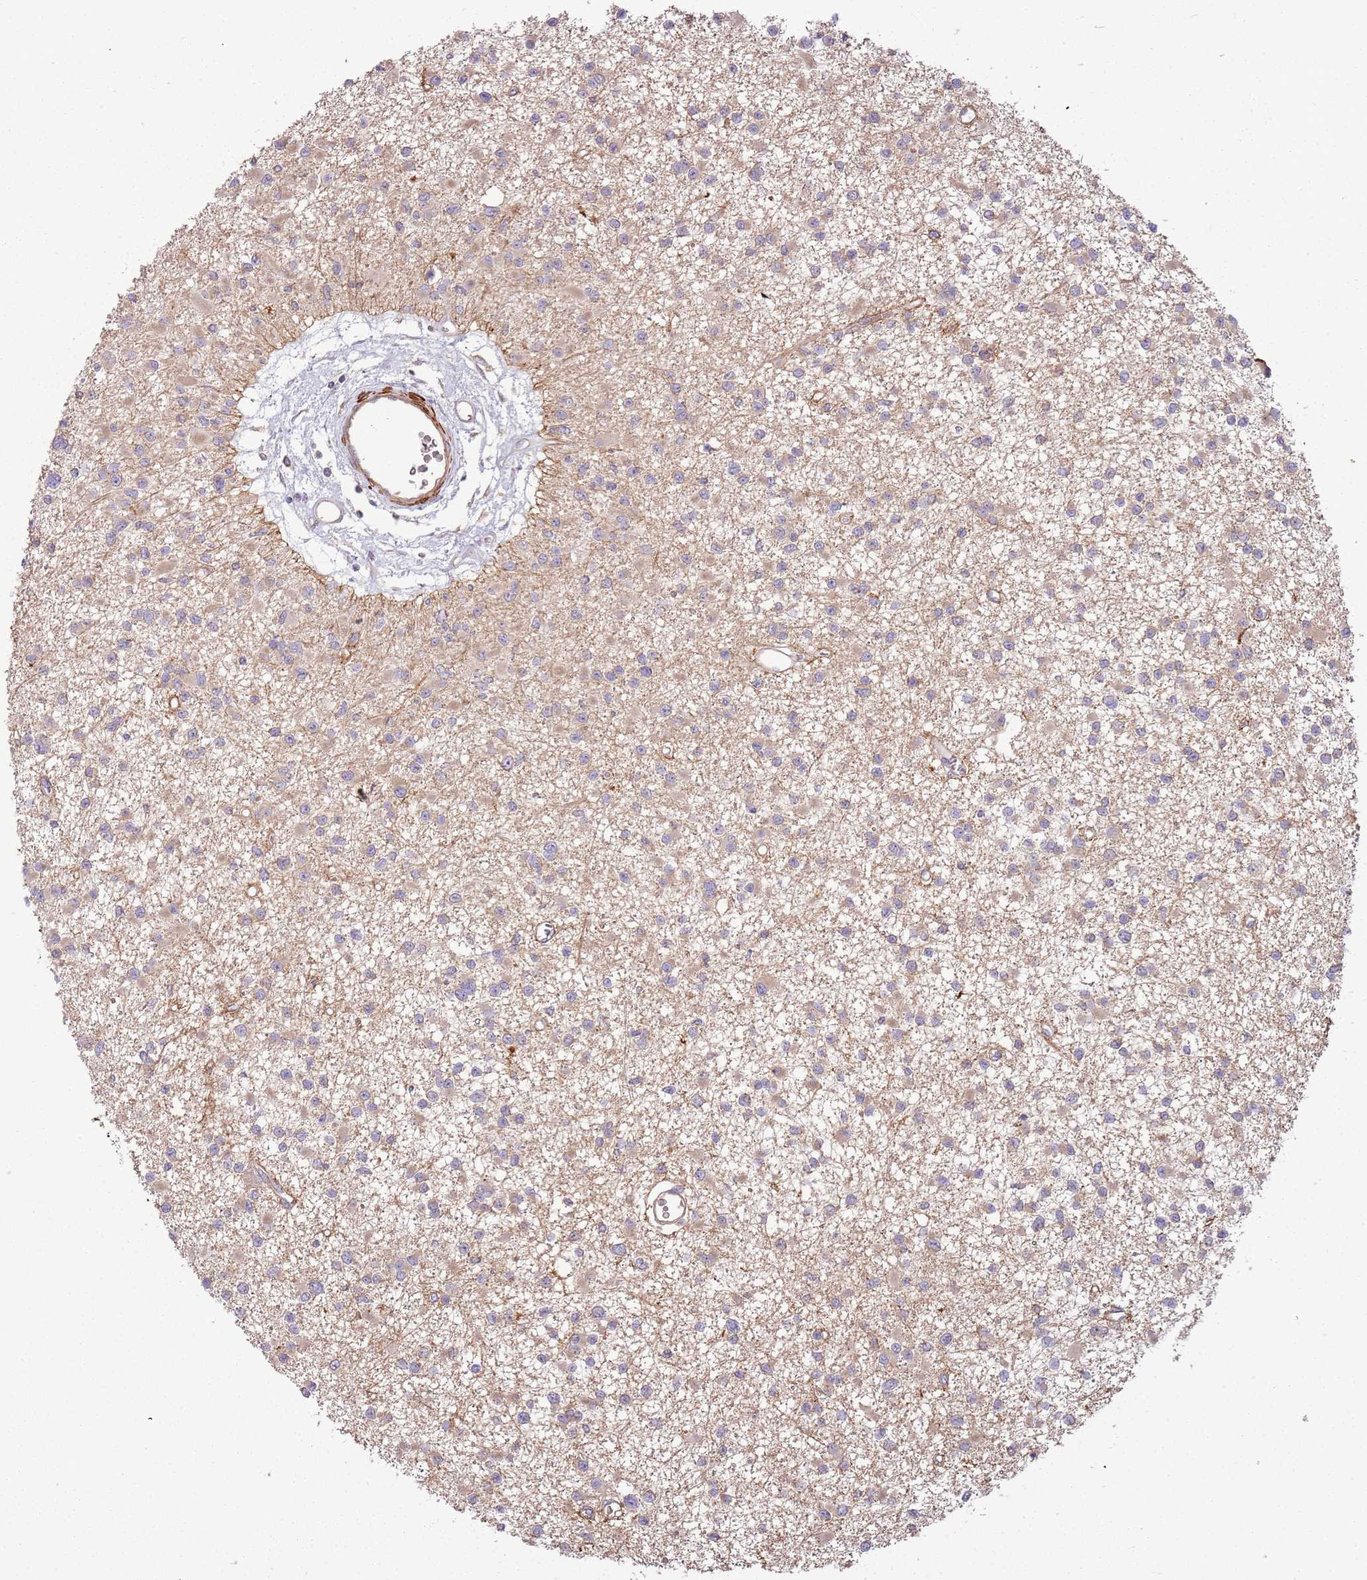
{"staining": {"intensity": "weak", "quantity": "25%-75%", "location": "cytoplasmic/membranous"}, "tissue": "glioma", "cell_type": "Tumor cells", "image_type": "cancer", "snomed": [{"axis": "morphology", "description": "Glioma, malignant, Low grade"}, {"axis": "topography", "description": "Brain"}], "caption": "Glioma stained for a protein reveals weak cytoplasmic/membranous positivity in tumor cells. The protein of interest is shown in brown color, while the nuclei are stained blue.", "gene": "RNF128", "patient": {"sex": "female", "age": 22}}